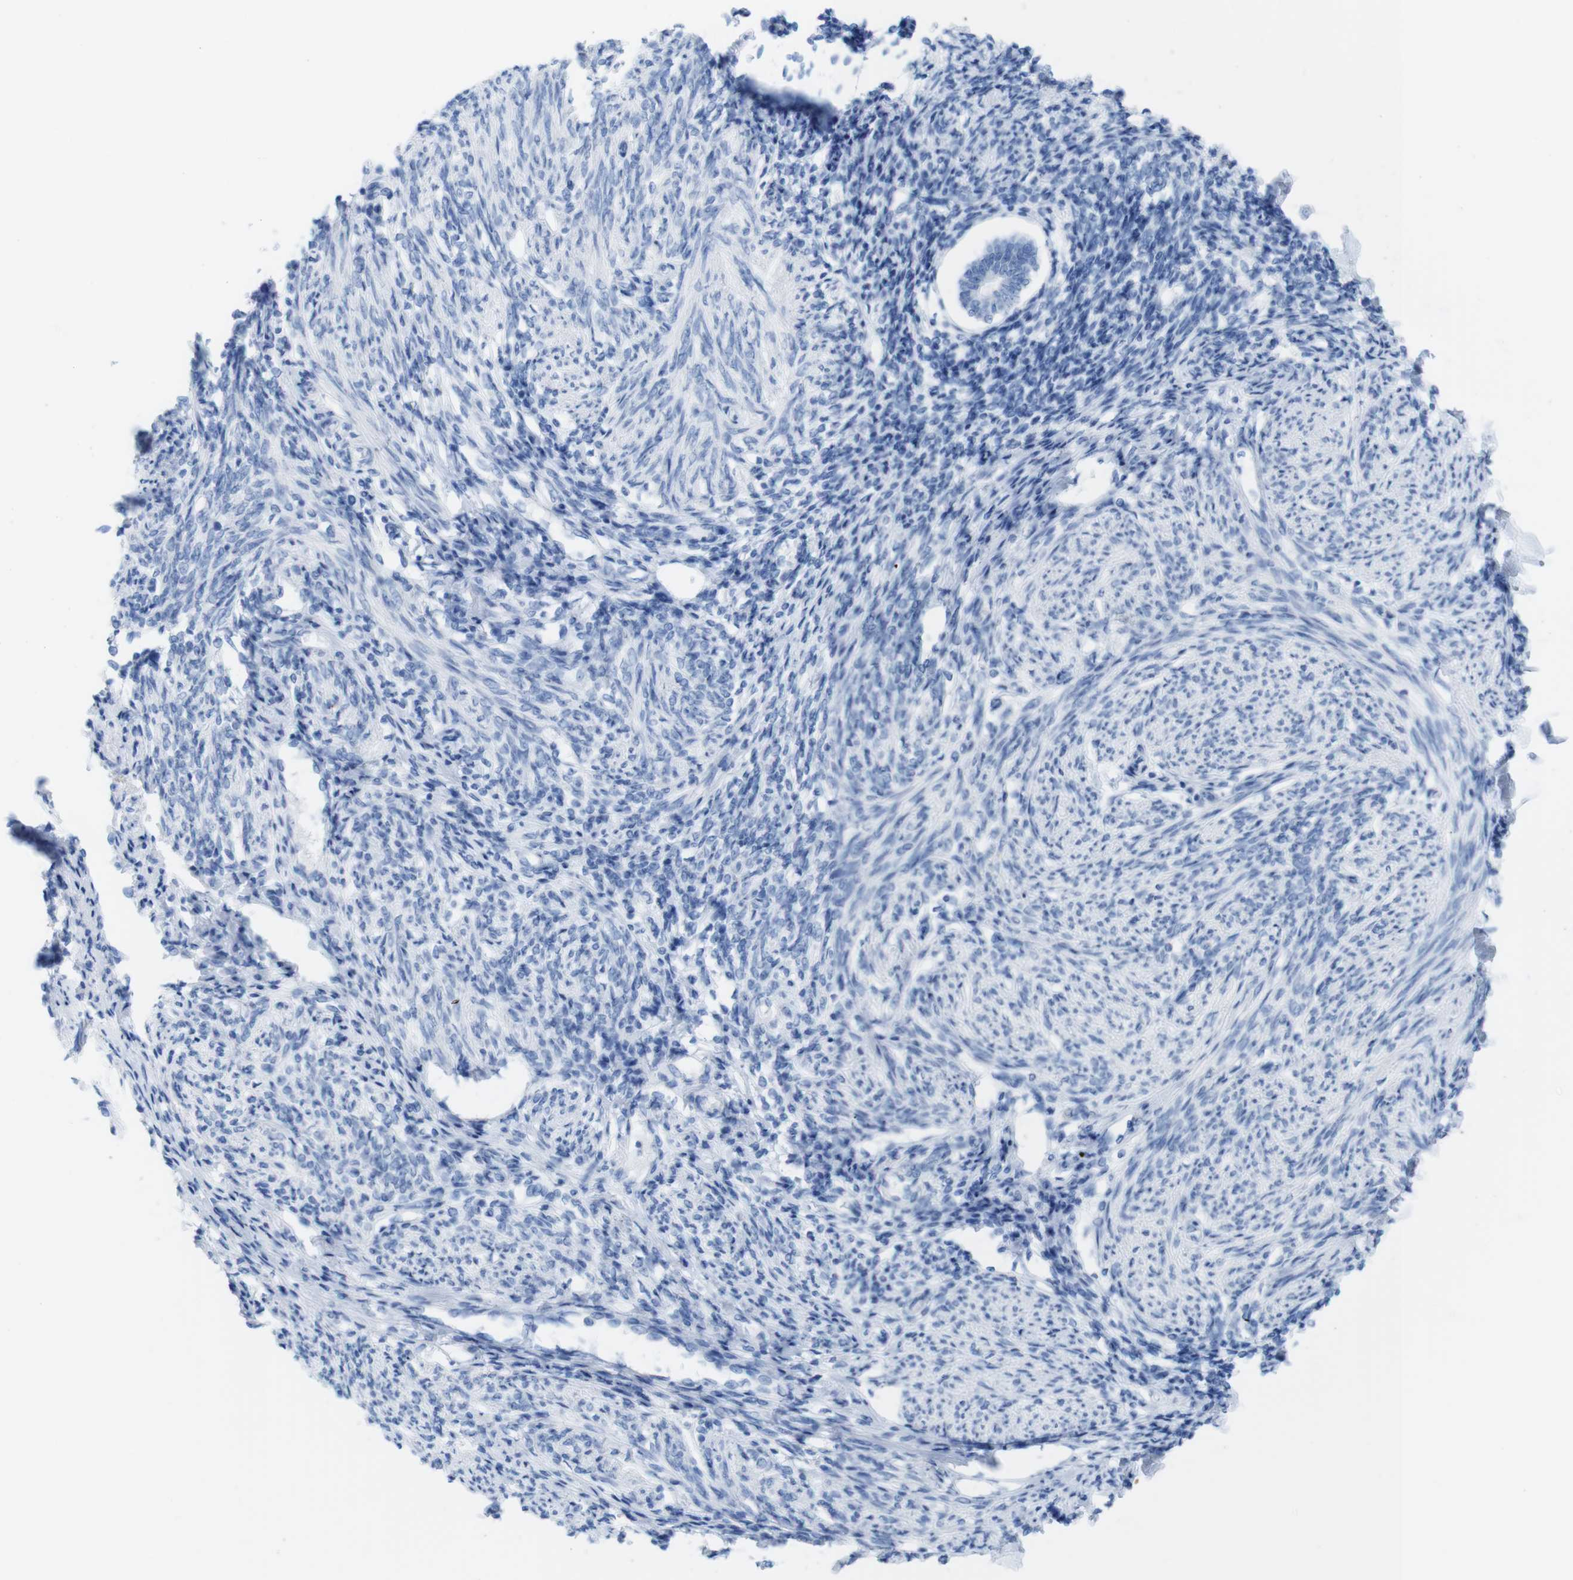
{"staining": {"intensity": "negative", "quantity": "none", "location": "none"}, "tissue": "endometrium", "cell_type": "Cells in endometrial stroma", "image_type": "normal", "snomed": [{"axis": "morphology", "description": "Normal tissue, NOS"}, {"axis": "topography", "description": "Endometrium"}], "caption": "Immunohistochemistry (IHC) of unremarkable human endometrium reveals no staining in cells in endometrial stroma.", "gene": "MYH7", "patient": {"sex": "female", "age": 71}}